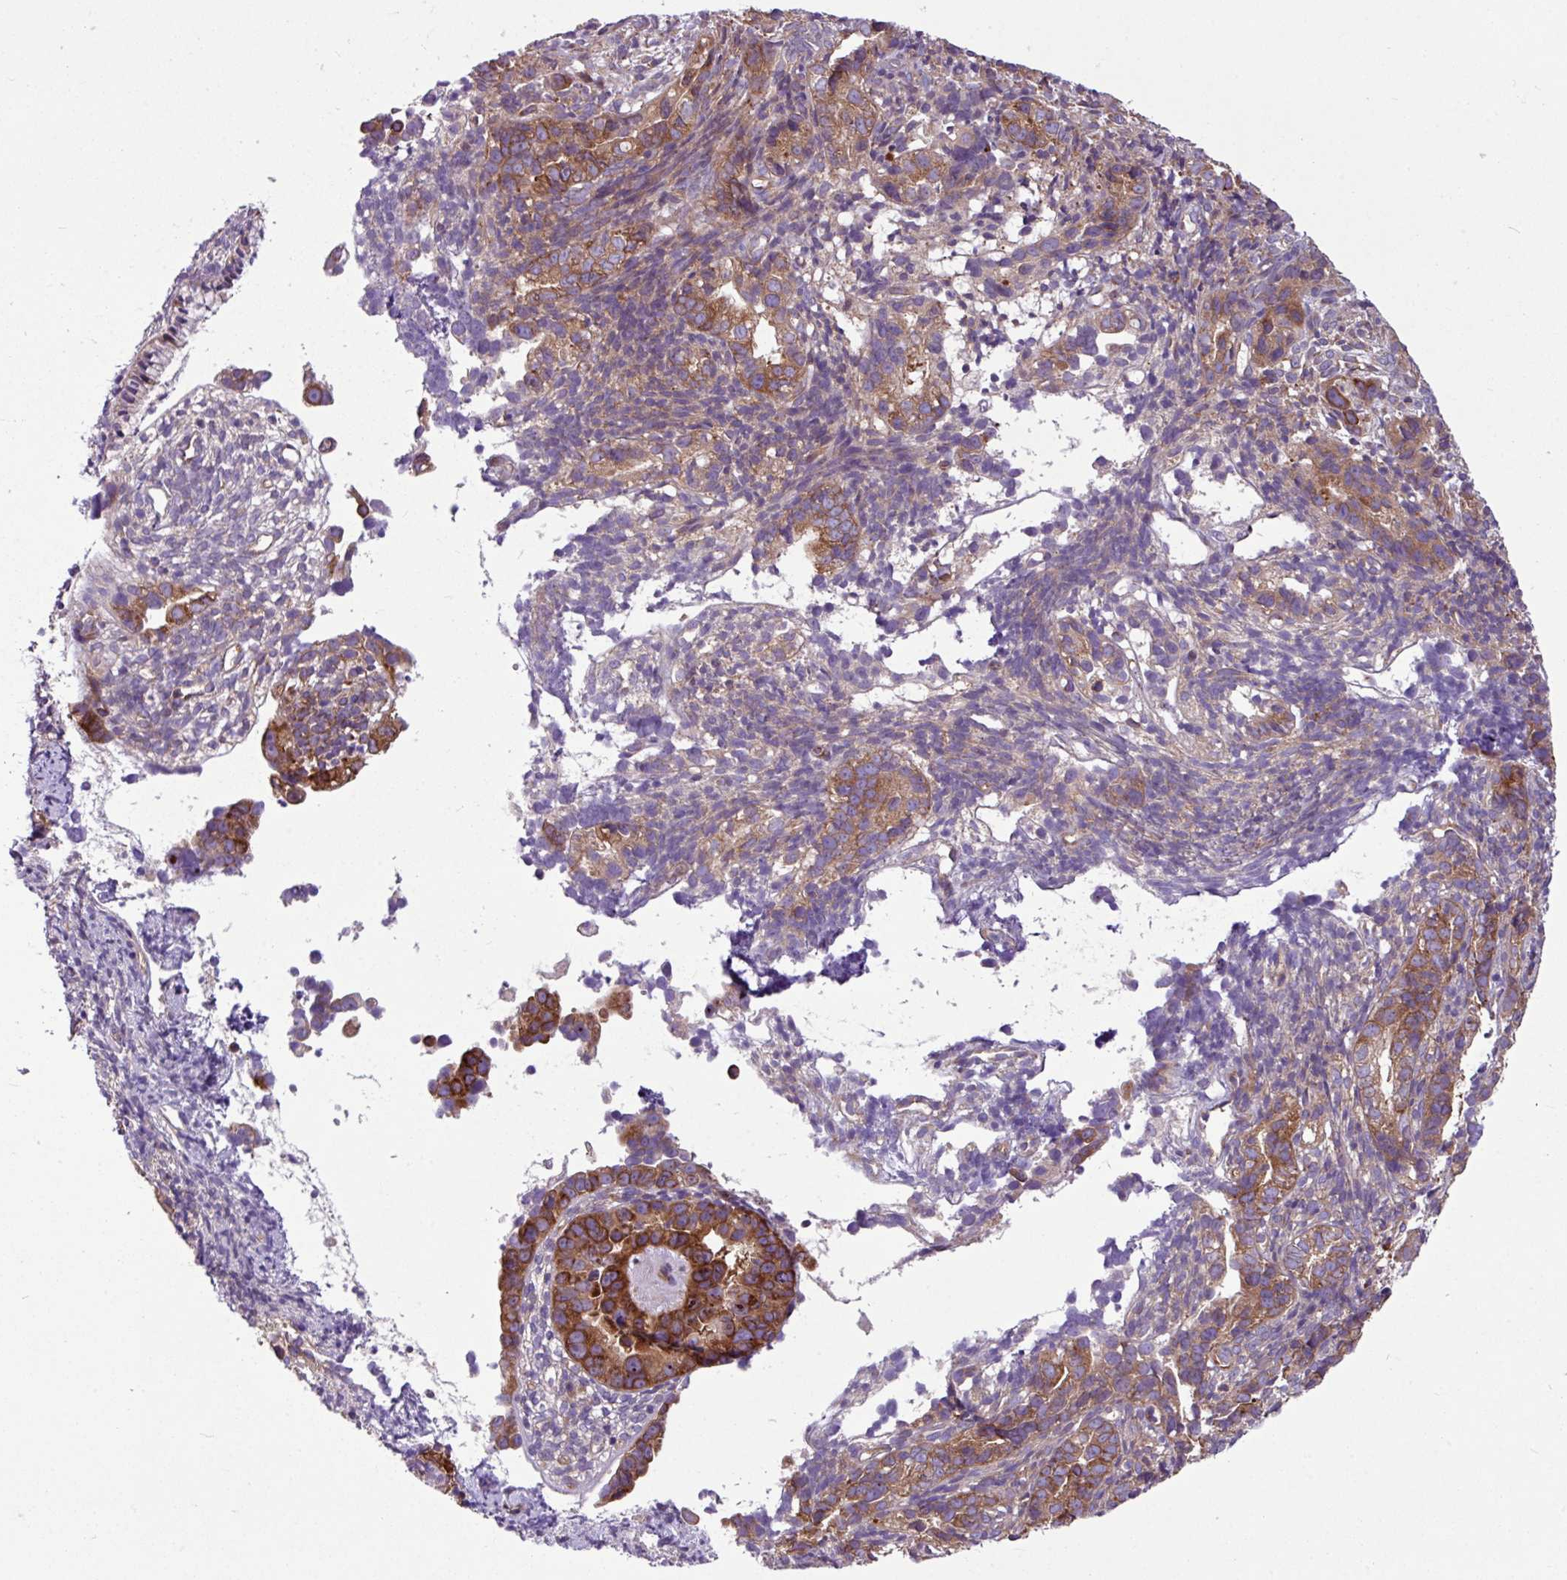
{"staining": {"intensity": "strong", "quantity": ">75%", "location": "cytoplasmic/membranous"}, "tissue": "endometrial cancer", "cell_type": "Tumor cells", "image_type": "cancer", "snomed": [{"axis": "morphology", "description": "Adenocarcinoma, NOS"}, {"axis": "topography", "description": "Endometrium"}], "caption": "IHC staining of endometrial cancer (adenocarcinoma), which demonstrates high levels of strong cytoplasmic/membranous expression in about >75% of tumor cells indicating strong cytoplasmic/membranous protein staining. The staining was performed using DAB (brown) for protein detection and nuclei were counterstained in hematoxylin (blue).", "gene": "MROH2A", "patient": {"sex": "female", "age": 57}}